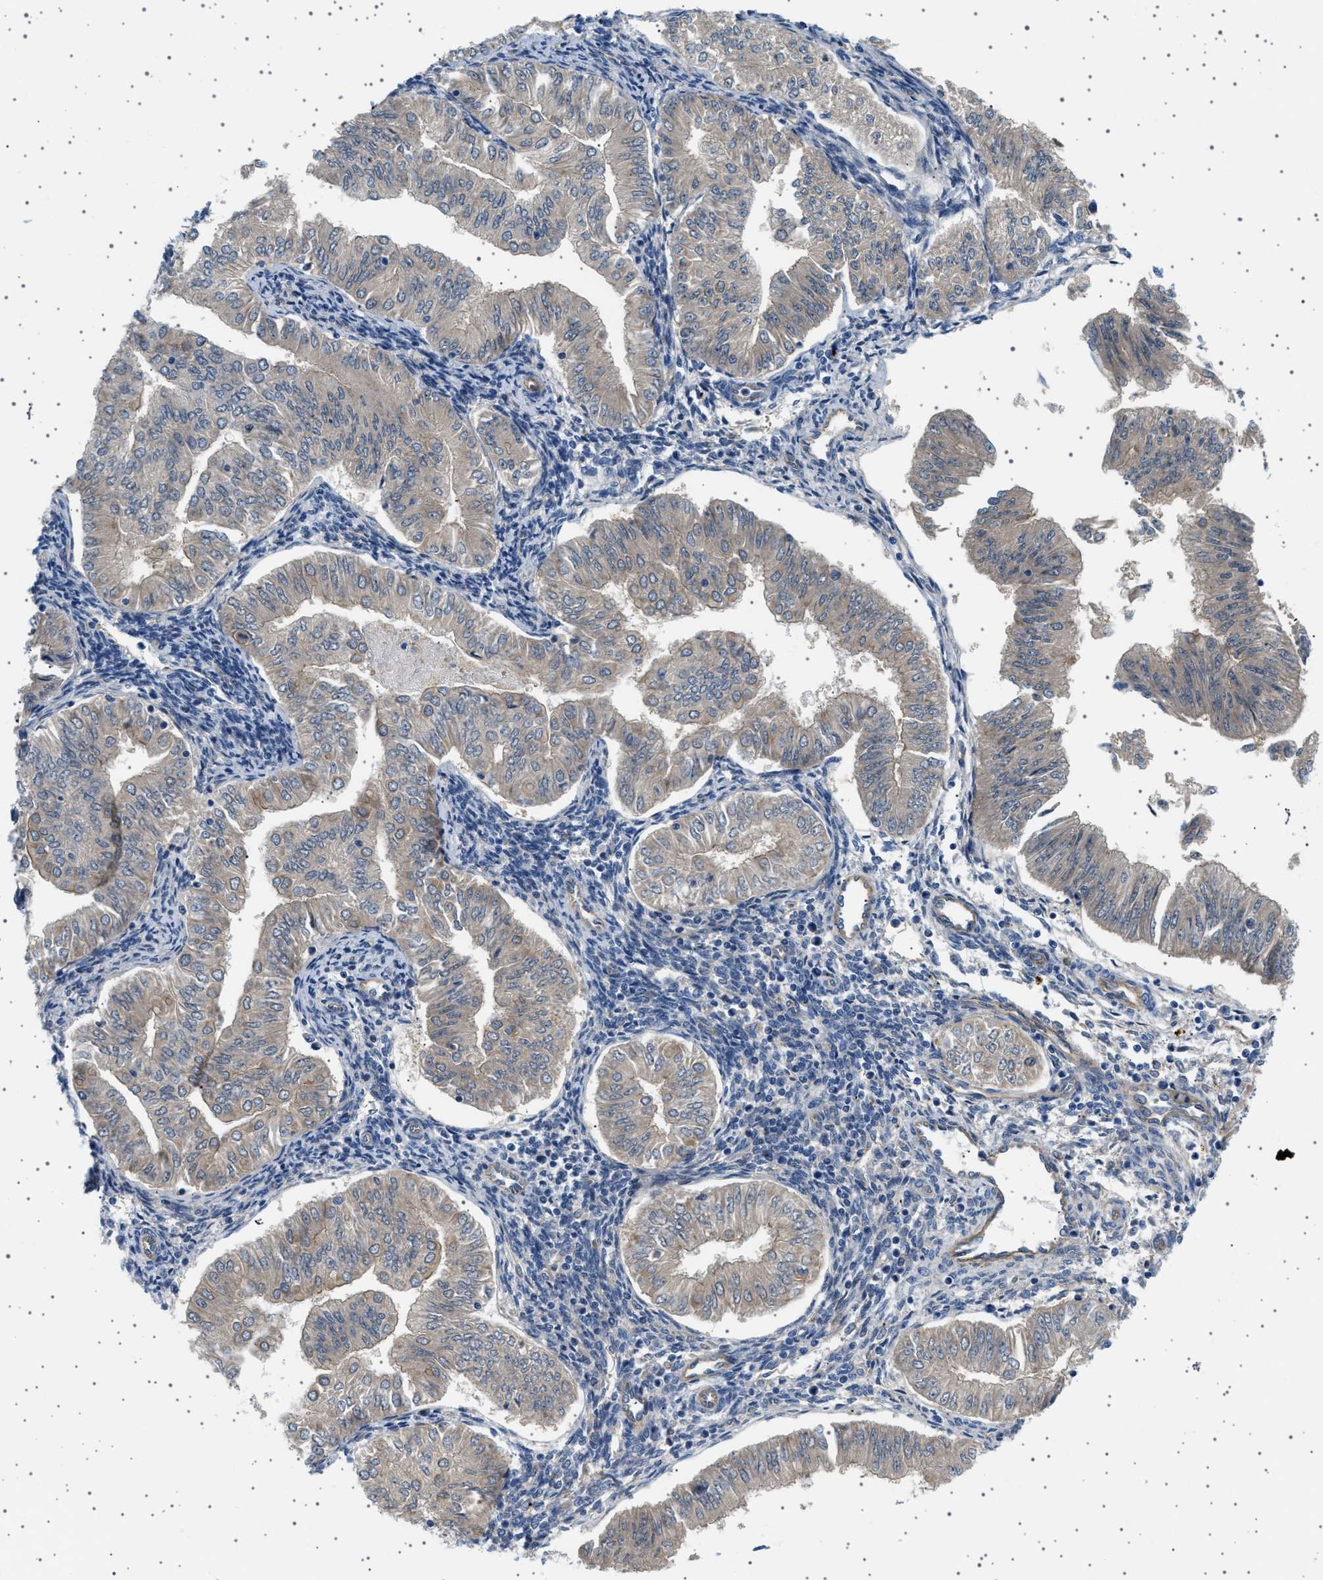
{"staining": {"intensity": "weak", "quantity": "<25%", "location": "cytoplasmic/membranous"}, "tissue": "endometrial cancer", "cell_type": "Tumor cells", "image_type": "cancer", "snomed": [{"axis": "morphology", "description": "Normal tissue, NOS"}, {"axis": "morphology", "description": "Adenocarcinoma, NOS"}, {"axis": "topography", "description": "Endometrium"}], "caption": "IHC of endometrial adenocarcinoma demonstrates no positivity in tumor cells.", "gene": "PLPP6", "patient": {"sex": "female", "age": 53}}